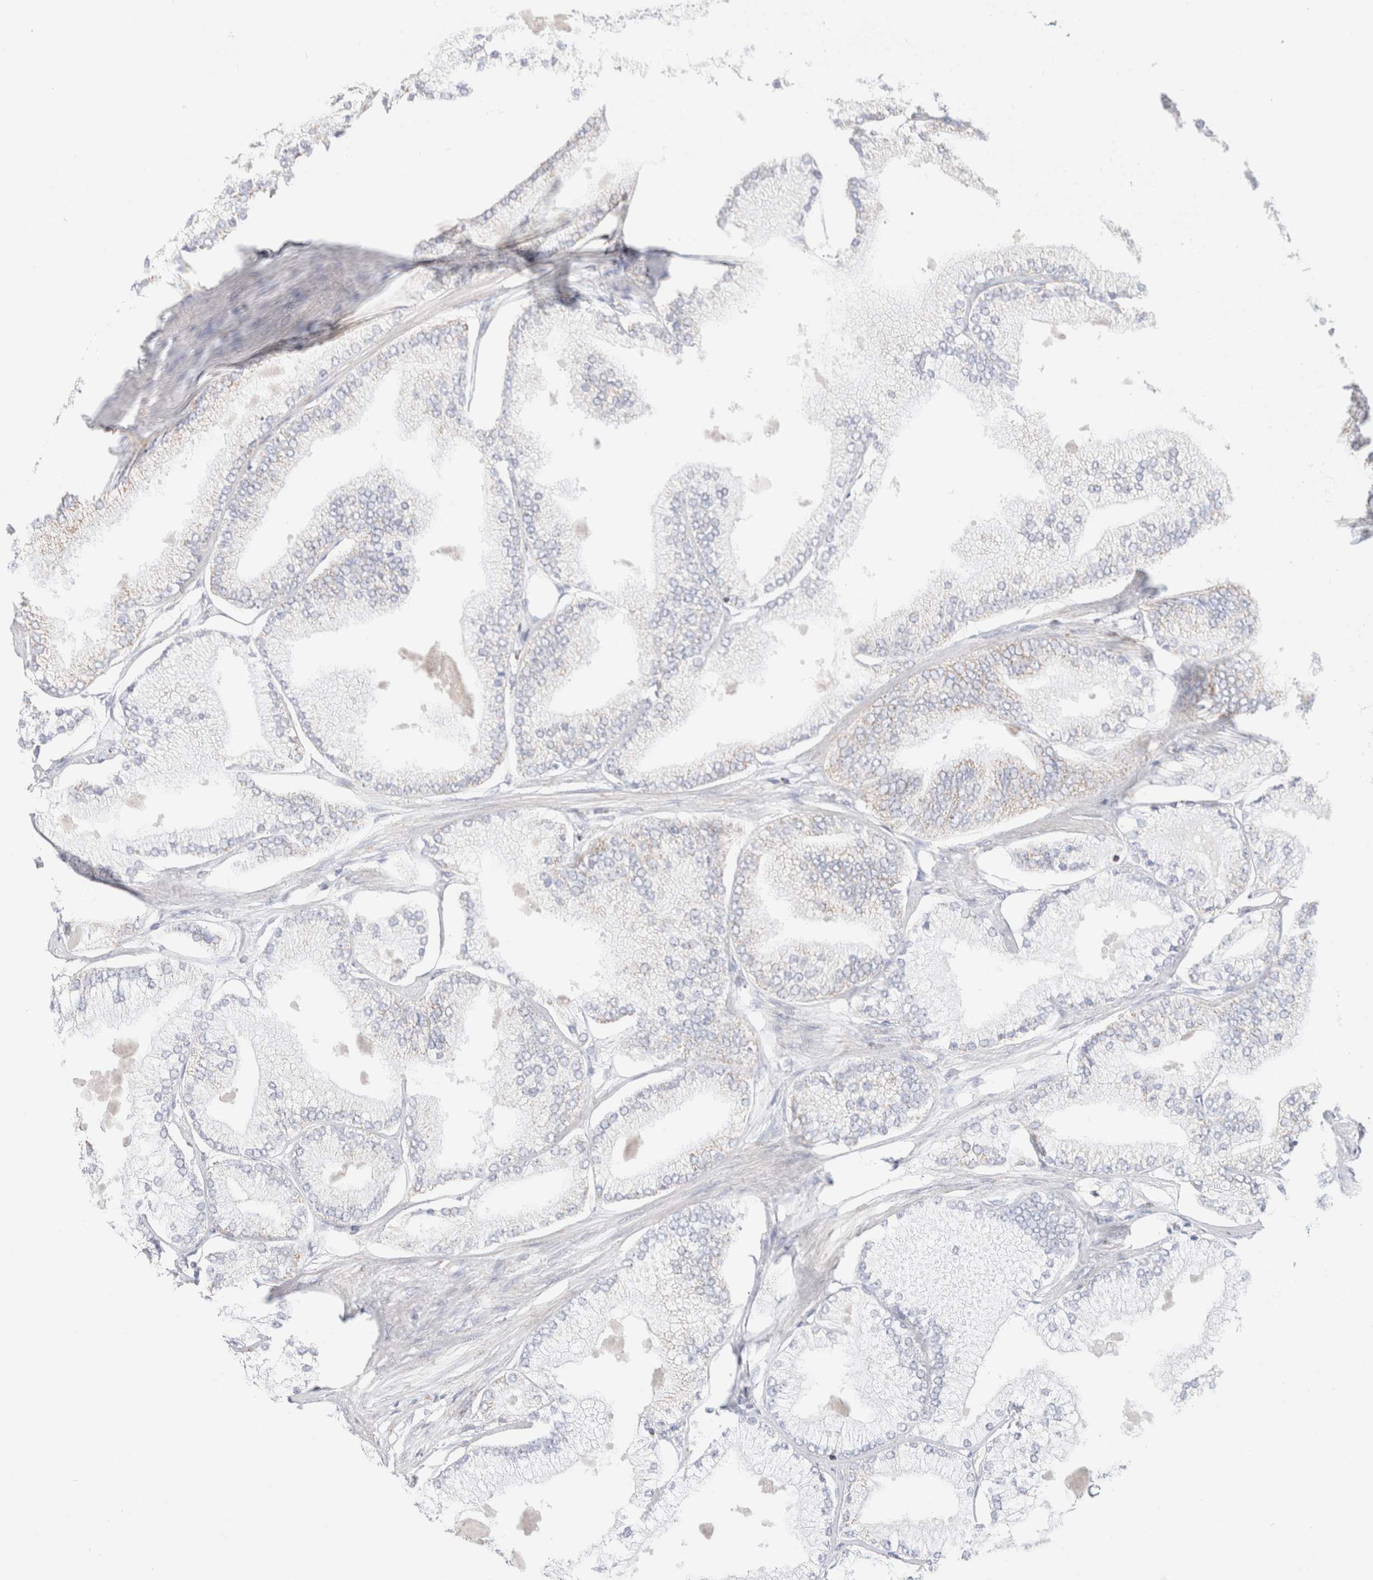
{"staining": {"intensity": "negative", "quantity": "none", "location": "none"}, "tissue": "prostate cancer", "cell_type": "Tumor cells", "image_type": "cancer", "snomed": [{"axis": "morphology", "description": "Adenocarcinoma, Low grade"}, {"axis": "topography", "description": "Prostate"}], "caption": "DAB (3,3'-diaminobenzidine) immunohistochemical staining of prostate cancer reveals no significant staining in tumor cells.", "gene": "ATP6V1C1", "patient": {"sex": "male", "age": 52}}